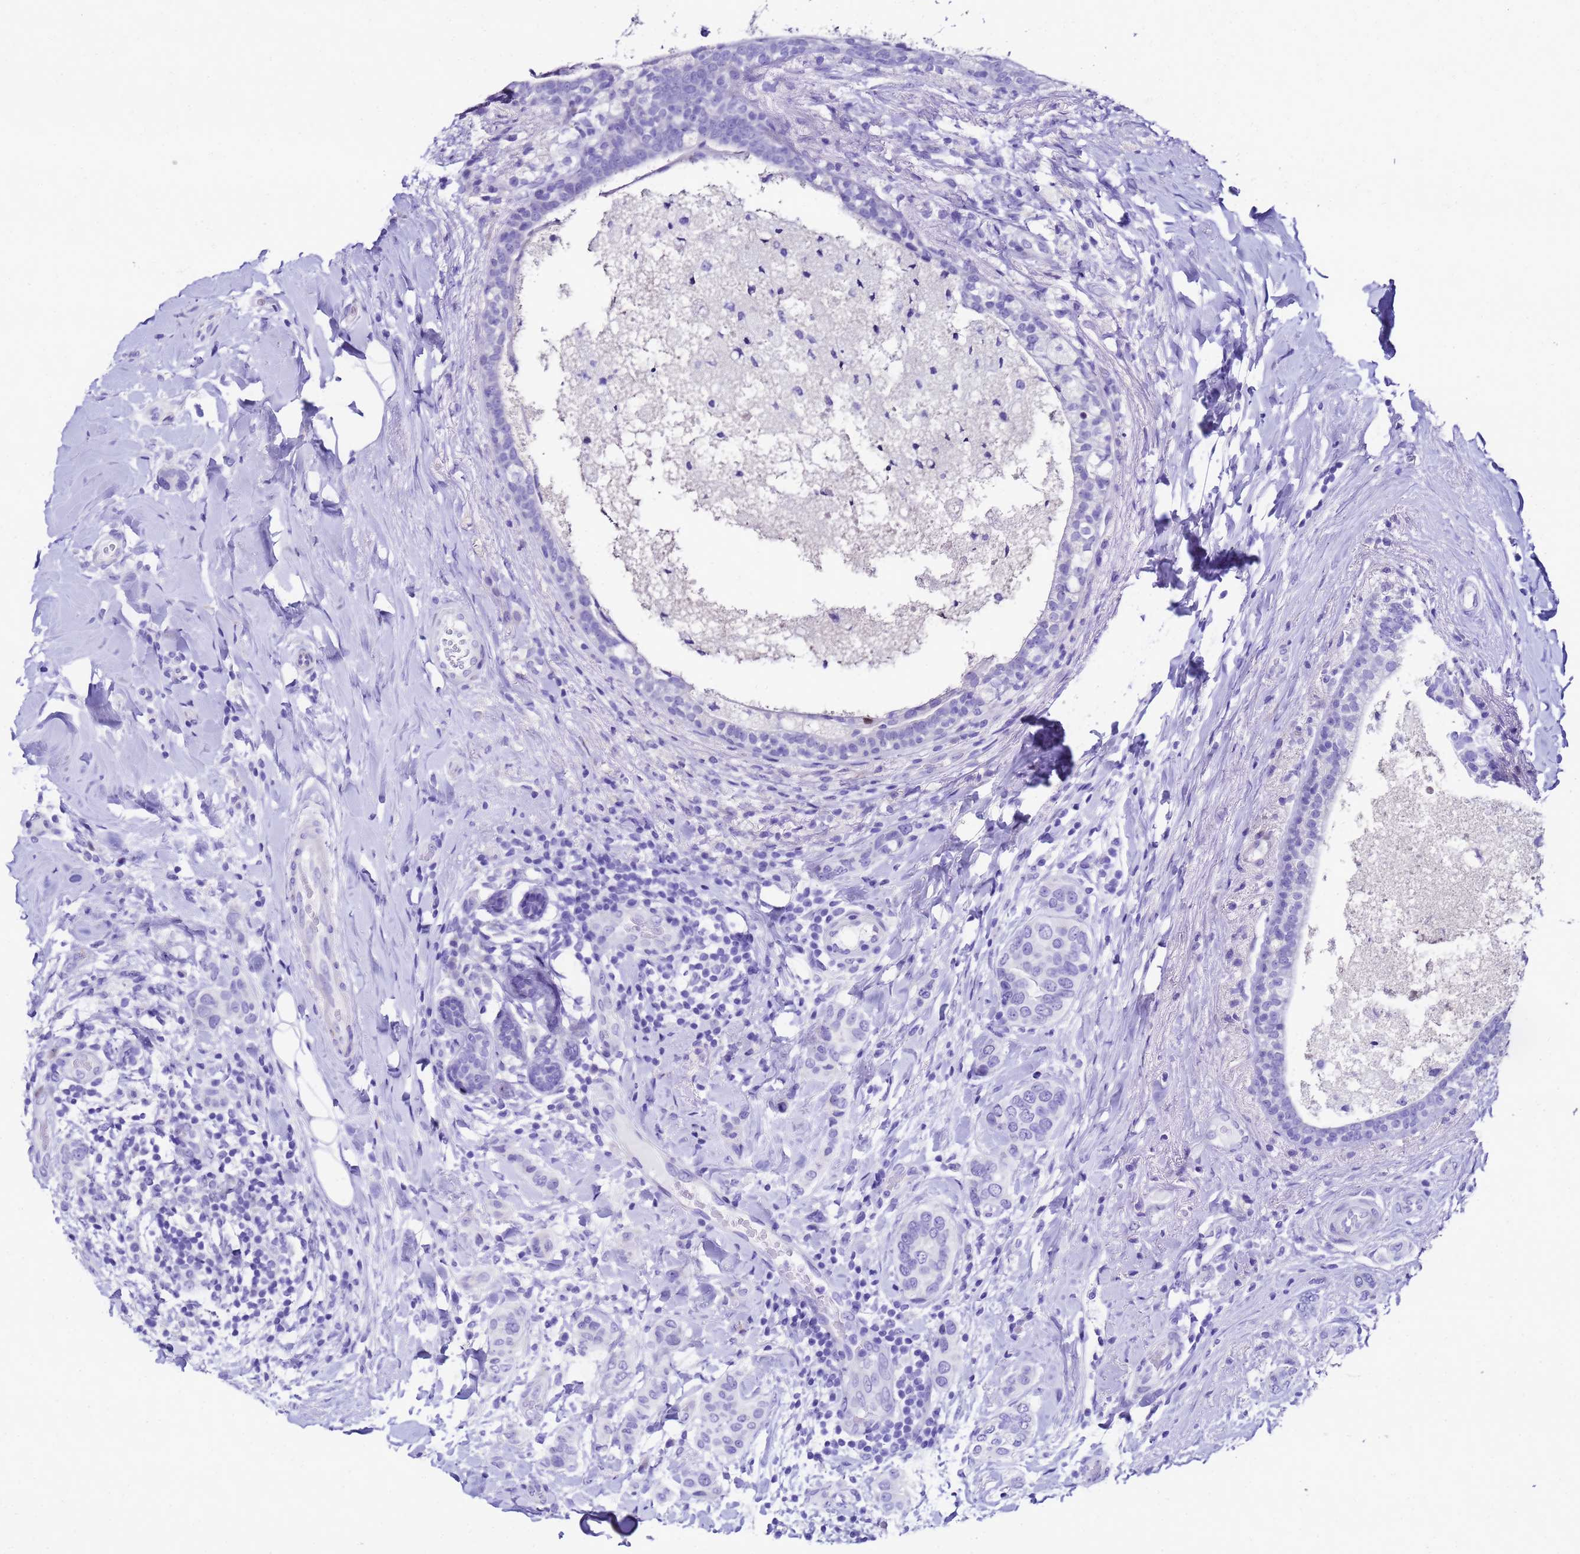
{"staining": {"intensity": "negative", "quantity": "none", "location": "none"}, "tissue": "breast cancer", "cell_type": "Tumor cells", "image_type": "cancer", "snomed": [{"axis": "morphology", "description": "Lobular carcinoma"}, {"axis": "topography", "description": "Breast"}], "caption": "Photomicrograph shows no protein expression in tumor cells of breast cancer (lobular carcinoma) tissue. (Brightfield microscopy of DAB (3,3'-diaminobenzidine) immunohistochemistry at high magnification).", "gene": "UGT2B10", "patient": {"sex": "female", "age": 51}}